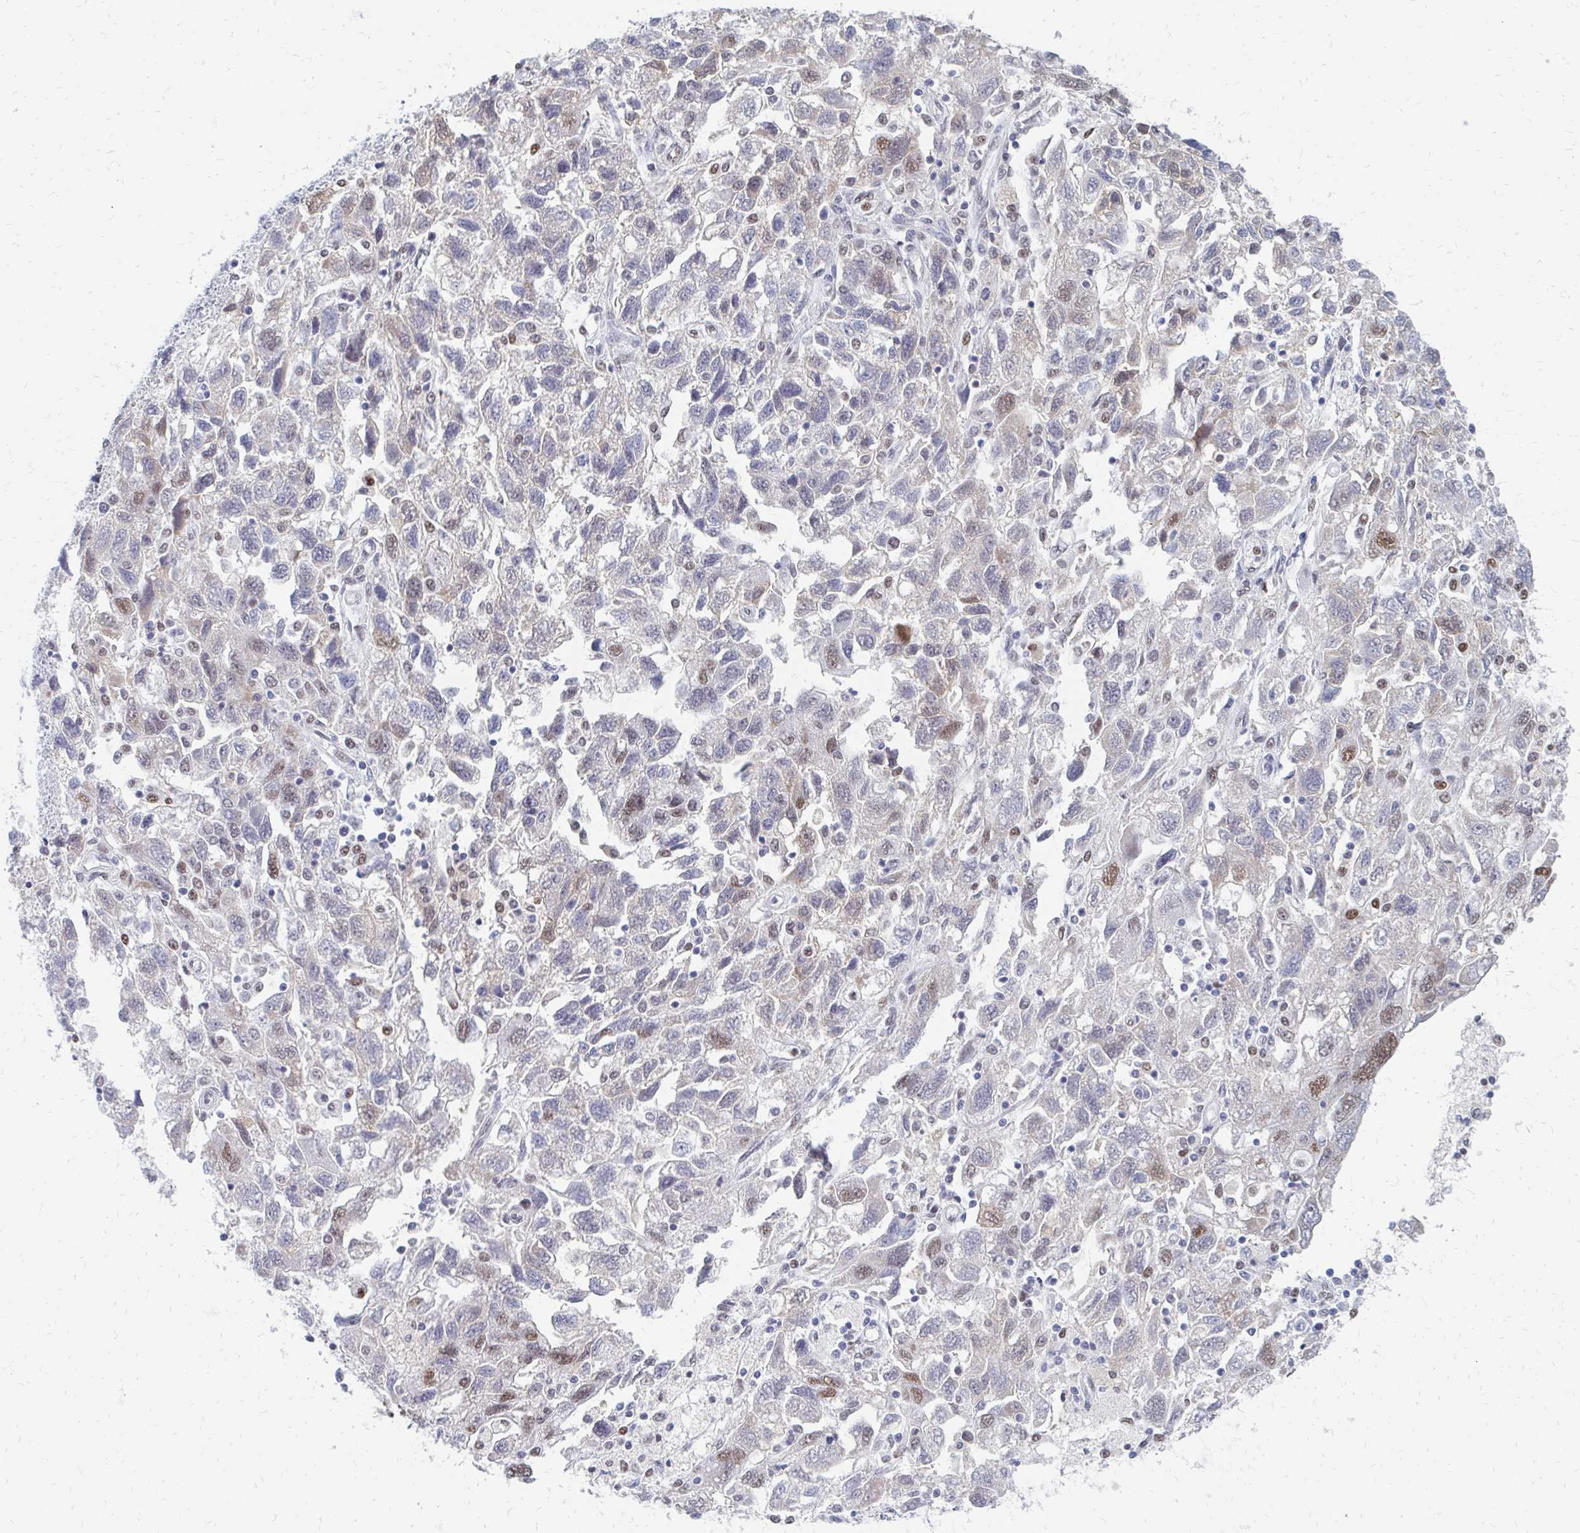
{"staining": {"intensity": "moderate", "quantity": "<25%", "location": "nuclear"}, "tissue": "ovarian cancer", "cell_type": "Tumor cells", "image_type": "cancer", "snomed": [{"axis": "morphology", "description": "Carcinoma, NOS"}, {"axis": "morphology", "description": "Cystadenocarcinoma, serous, NOS"}, {"axis": "topography", "description": "Ovary"}], "caption": "A brown stain highlights moderate nuclear expression of a protein in human ovarian carcinoma tumor cells.", "gene": "PLK3", "patient": {"sex": "female", "age": 69}}